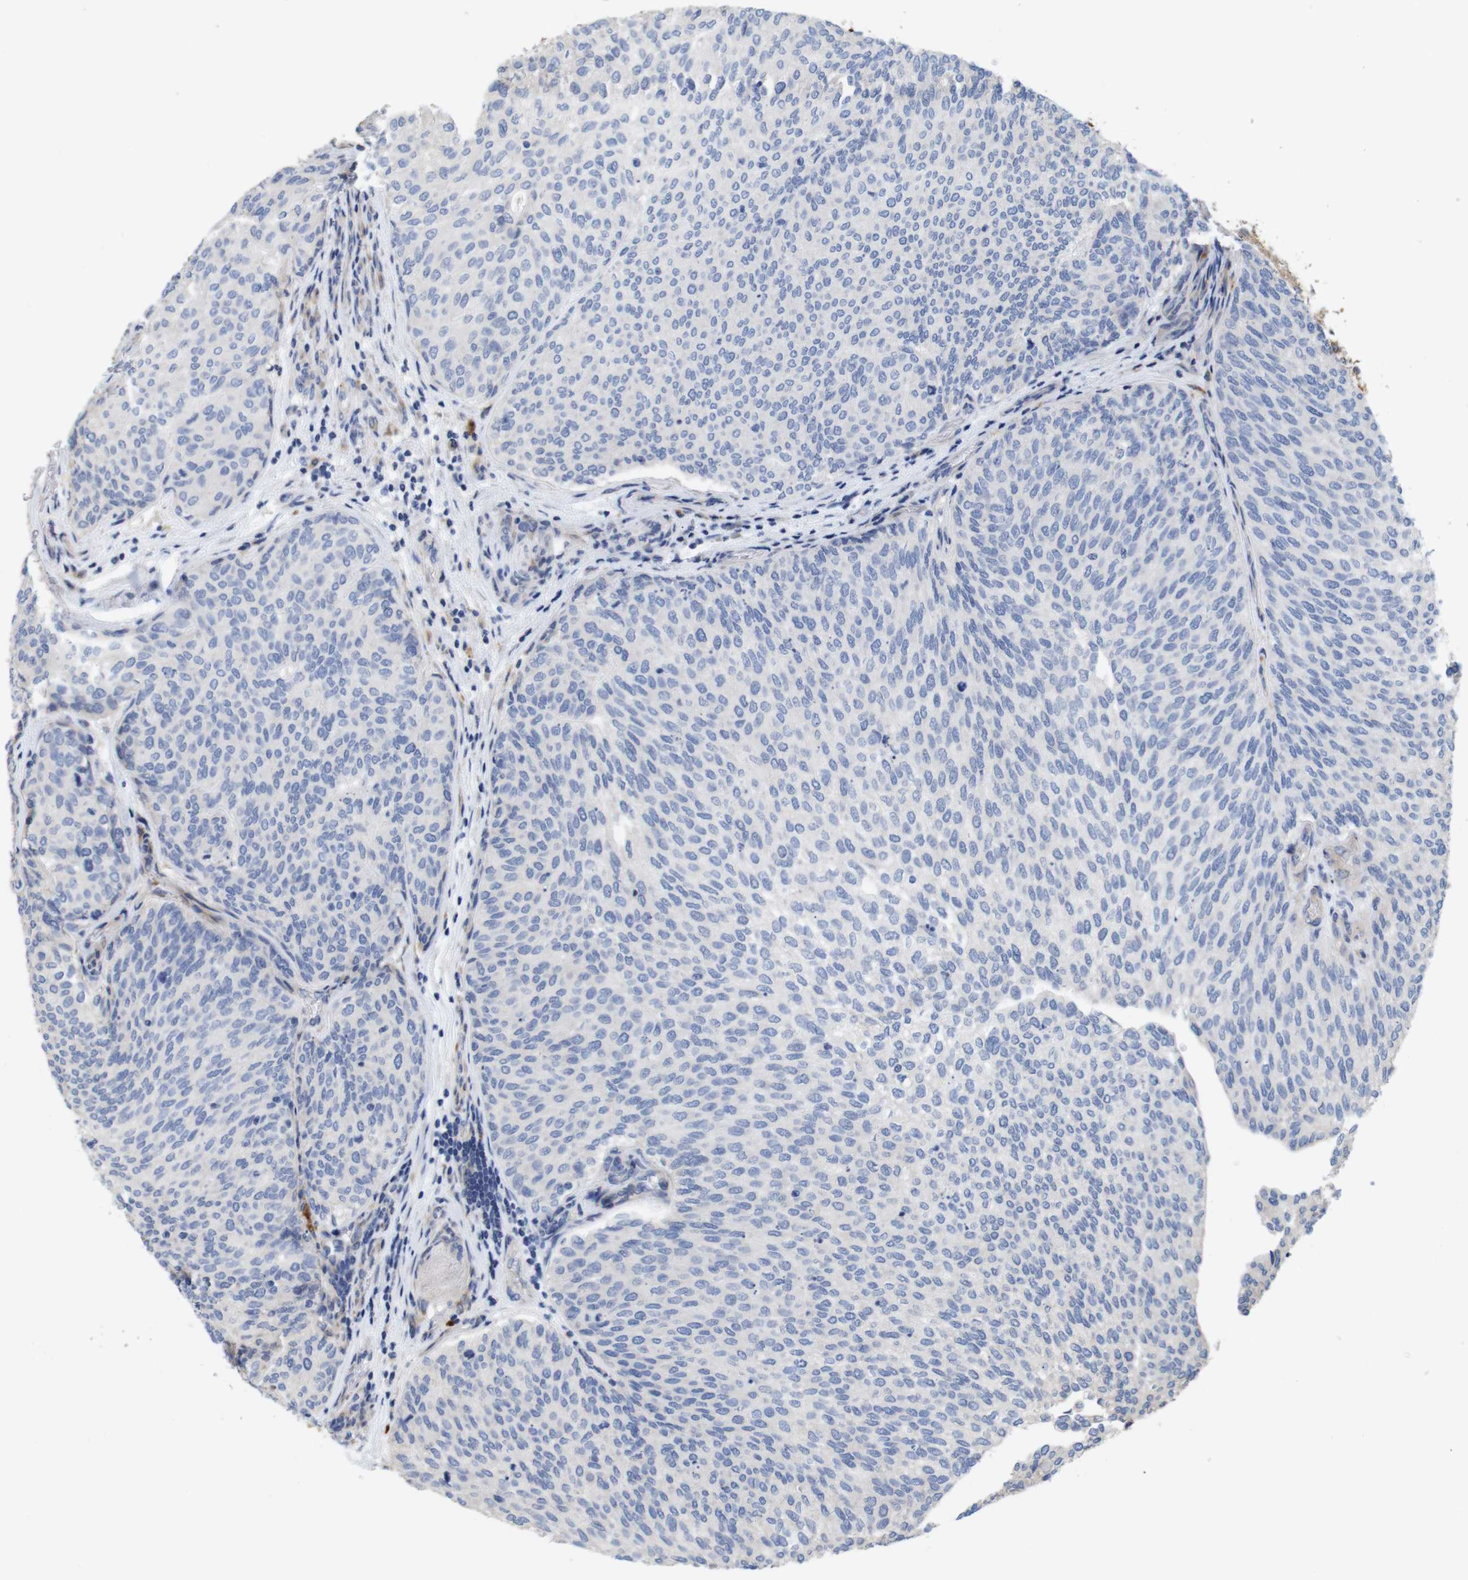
{"staining": {"intensity": "negative", "quantity": "none", "location": "none"}, "tissue": "urothelial cancer", "cell_type": "Tumor cells", "image_type": "cancer", "snomed": [{"axis": "morphology", "description": "Urothelial carcinoma, Low grade"}, {"axis": "topography", "description": "Urinary bladder"}], "caption": "High power microscopy histopathology image of an immunohistochemistry (IHC) image of low-grade urothelial carcinoma, revealing no significant positivity in tumor cells.", "gene": "SPRY3", "patient": {"sex": "female", "age": 79}}